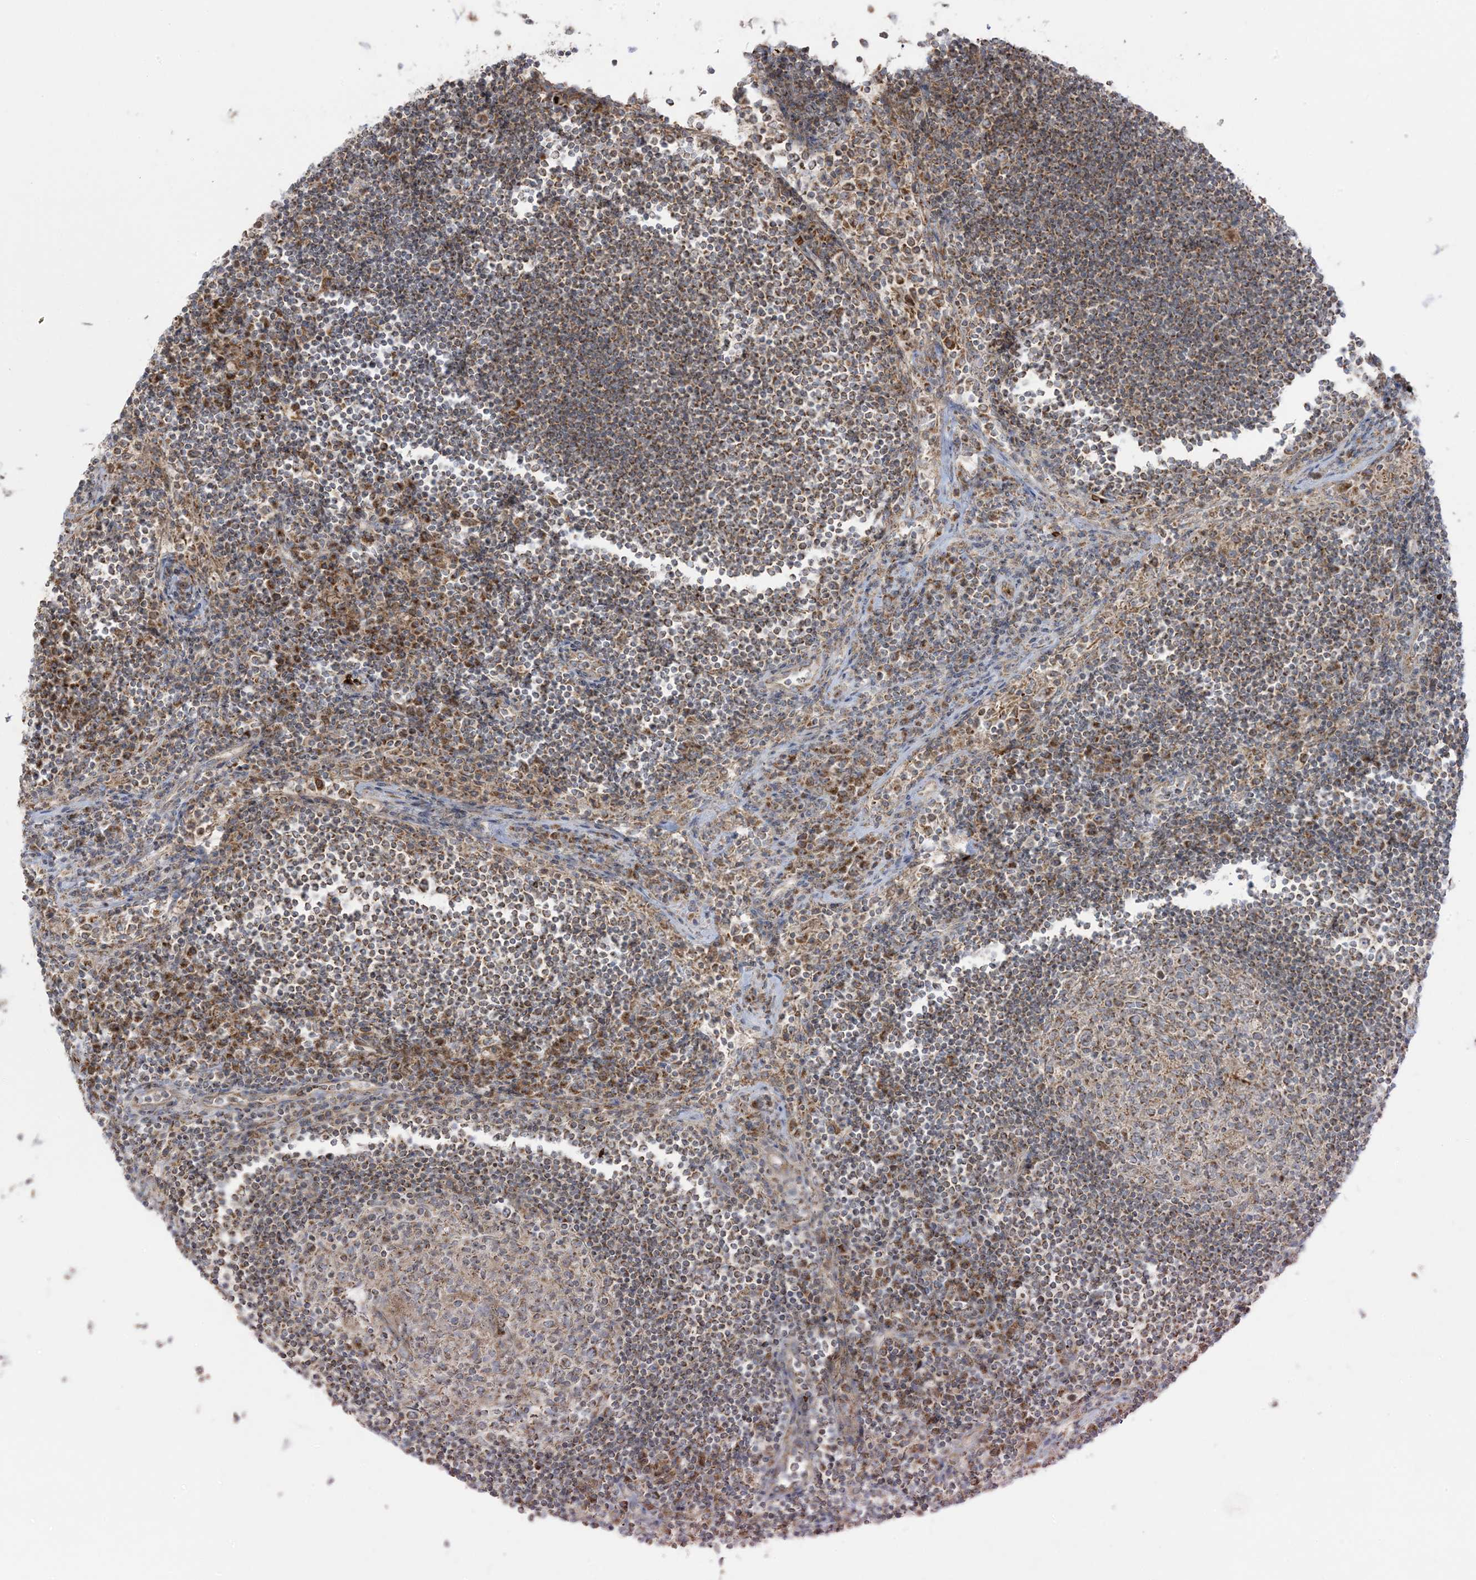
{"staining": {"intensity": "moderate", "quantity": "<25%", "location": "cytoplasmic/membranous"}, "tissue": "lymph node", "cell_type": "Germinal center cells", "image_type": "normal", "snomed": [{"axis": "morphology", "description": "Normal tissue, NOS"}, {"axis": "topography", "description": "Lymph node"}], "caption": "The histopathology image shows a brown stain indicating the presence of a protein in the cytoplasmic/membranous of germinal center cells in lymph node.", "gene": "PIK3R4", "patient": {"sex": "female", "age": 53}}